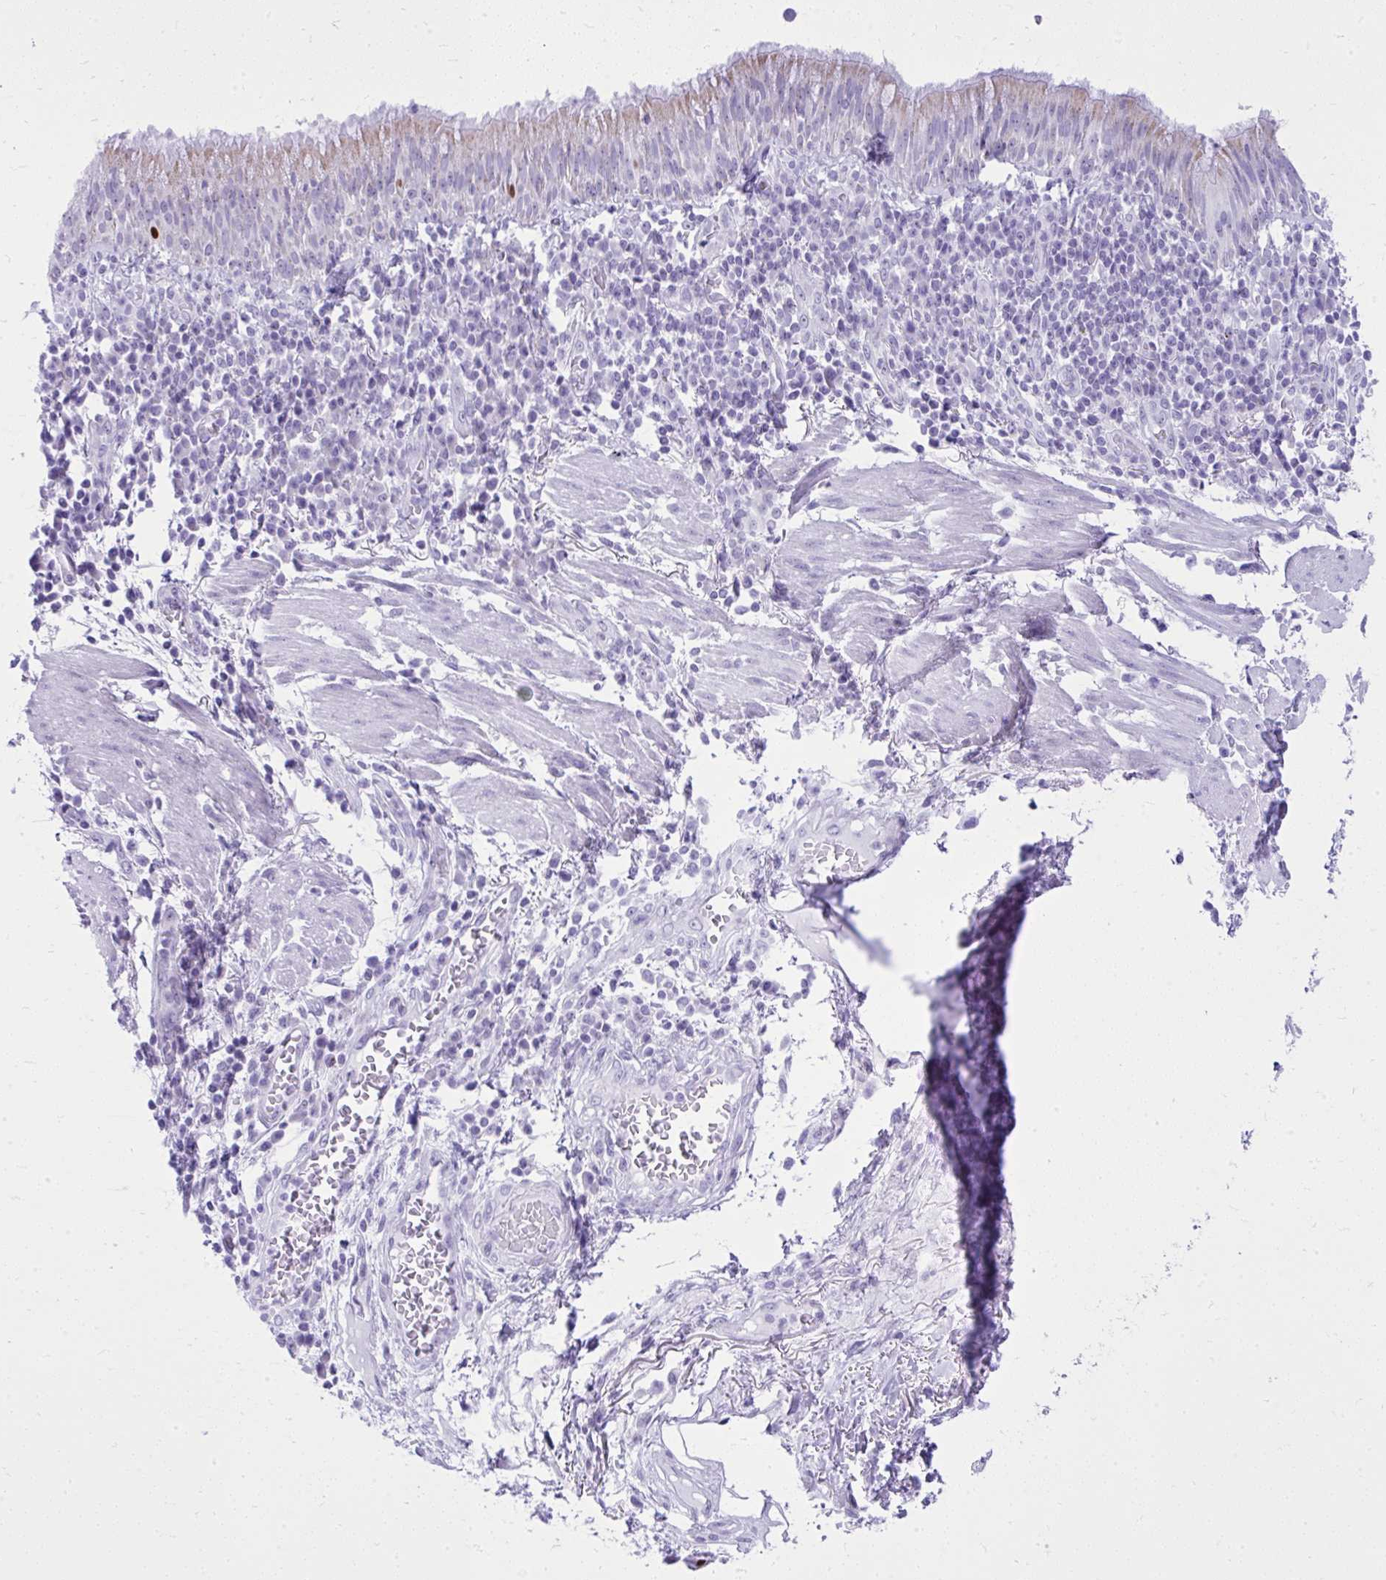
{"staining": {"intensity": "weak", "quantity": "<25%", "location": "cytoplasmic/membranous"}, "tissue": "bronchus", "cell_type": "Respiratory epithelial cells", "image_type": "normal", "snomed": [{"axis": "morphology", "description": "Normal tissue, NOS"}, {"axis": "topography", "description": "Cartilage tissue"}, {"axis": "topography", "description": "Bronchus"}], "caption": "Respiratory epithelial cells show no significant expression in unremarkable bronchus. Brightfield microscopy of immunohistochemistry stained with DAB (3,3'-diaminobenzidine) (brown) and hematoxylin (blue), captured at high magnification.", "gene": "RALYL", "patient": {"sex": "male", "age": 56}}